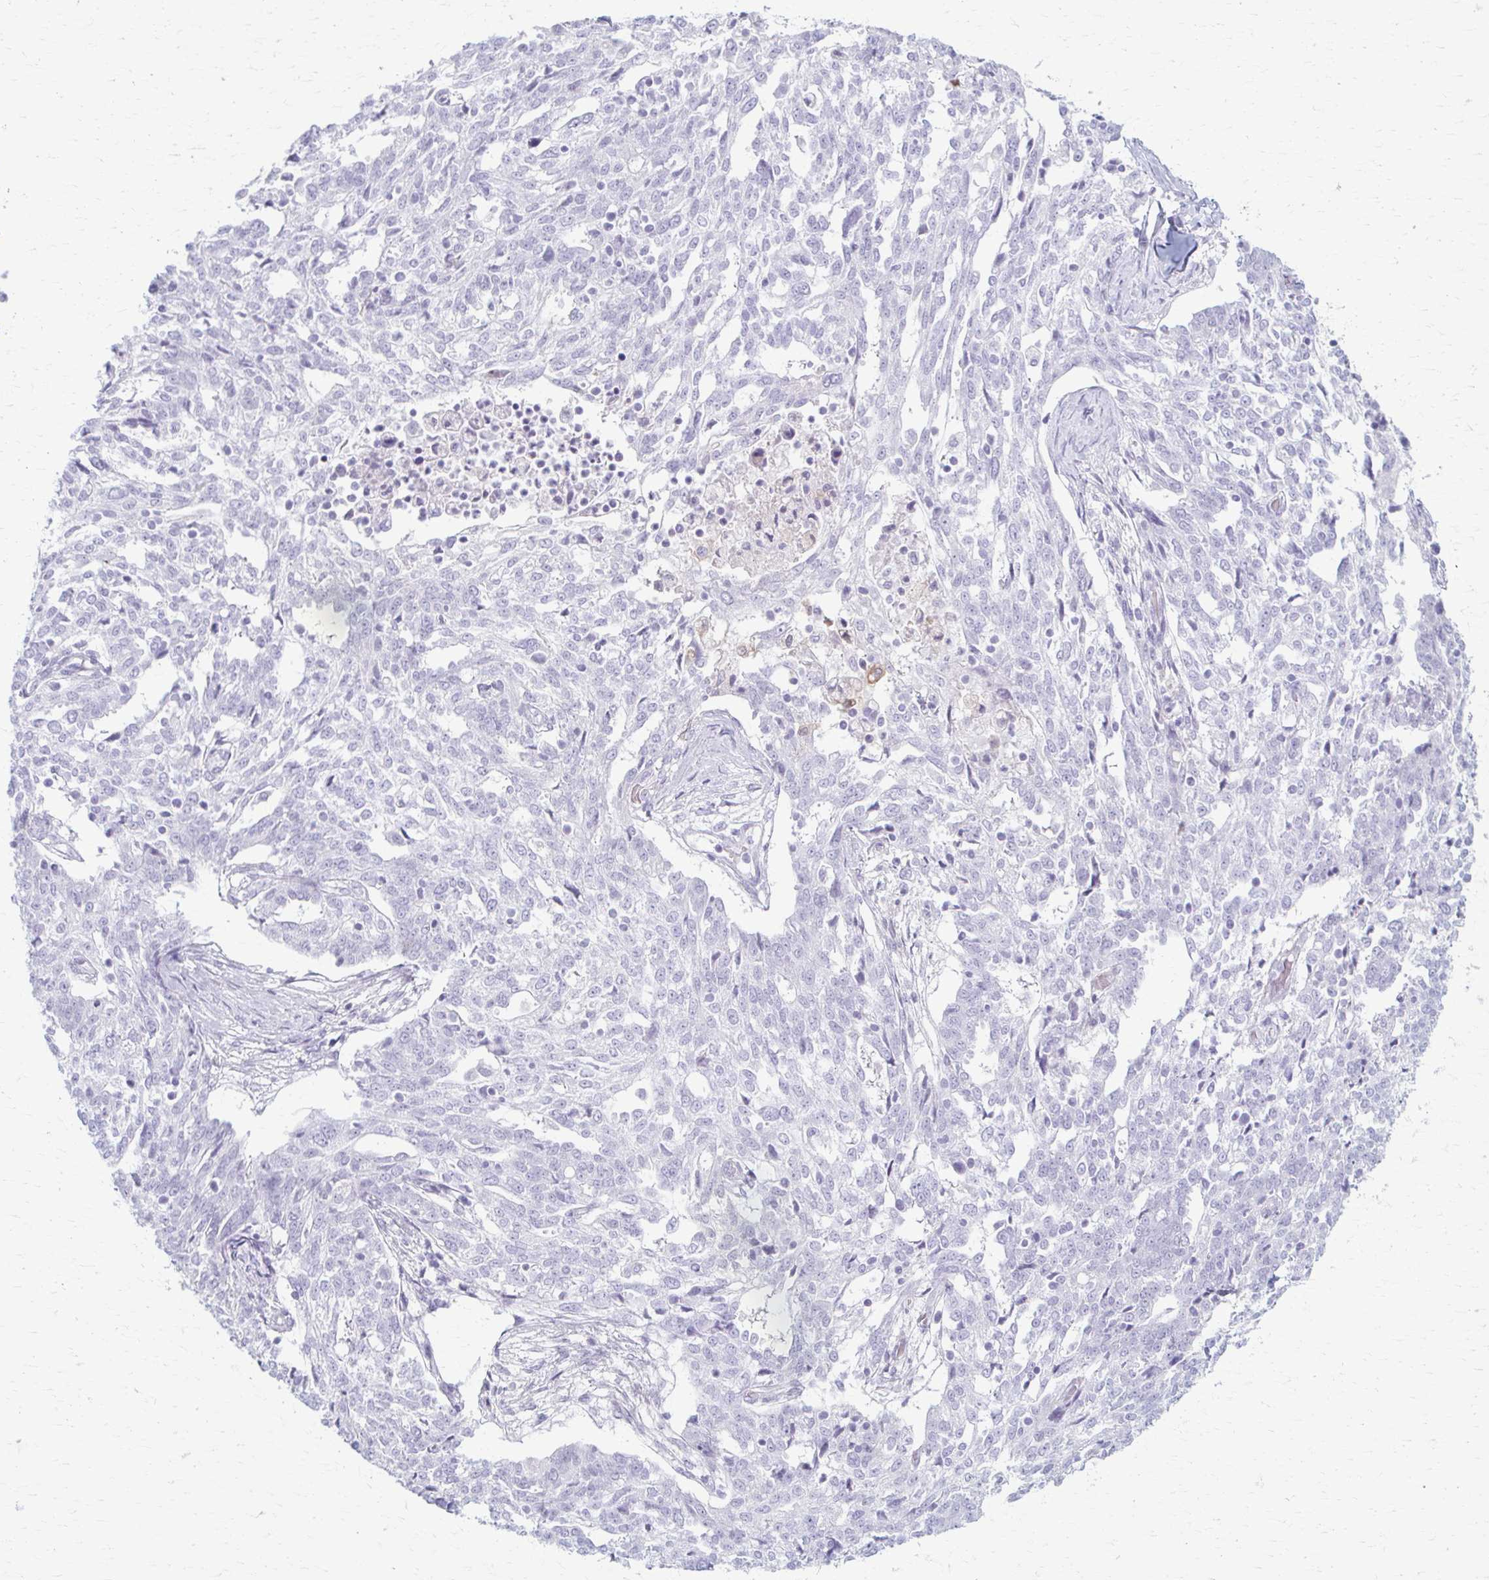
{"staining": {"intensity": "negative", "quantity": "none", "location": "none"}, "tissue": "ovarian cancer", "cell_type": "Tumor cells", "image_type": "cancer", "snomed": [{"axis": "morphology", "description": "Cystadenocarcinoma, serous, NOS"}, {"axis": "topography", "description": "Ovary"}], "caption": "Image shows no protein staining in tumor cells of ovarian serous cystadenocarcinoma tissue.", "gene": "LDLRAP1", "patient": {"sex": "female", "age": 67}}